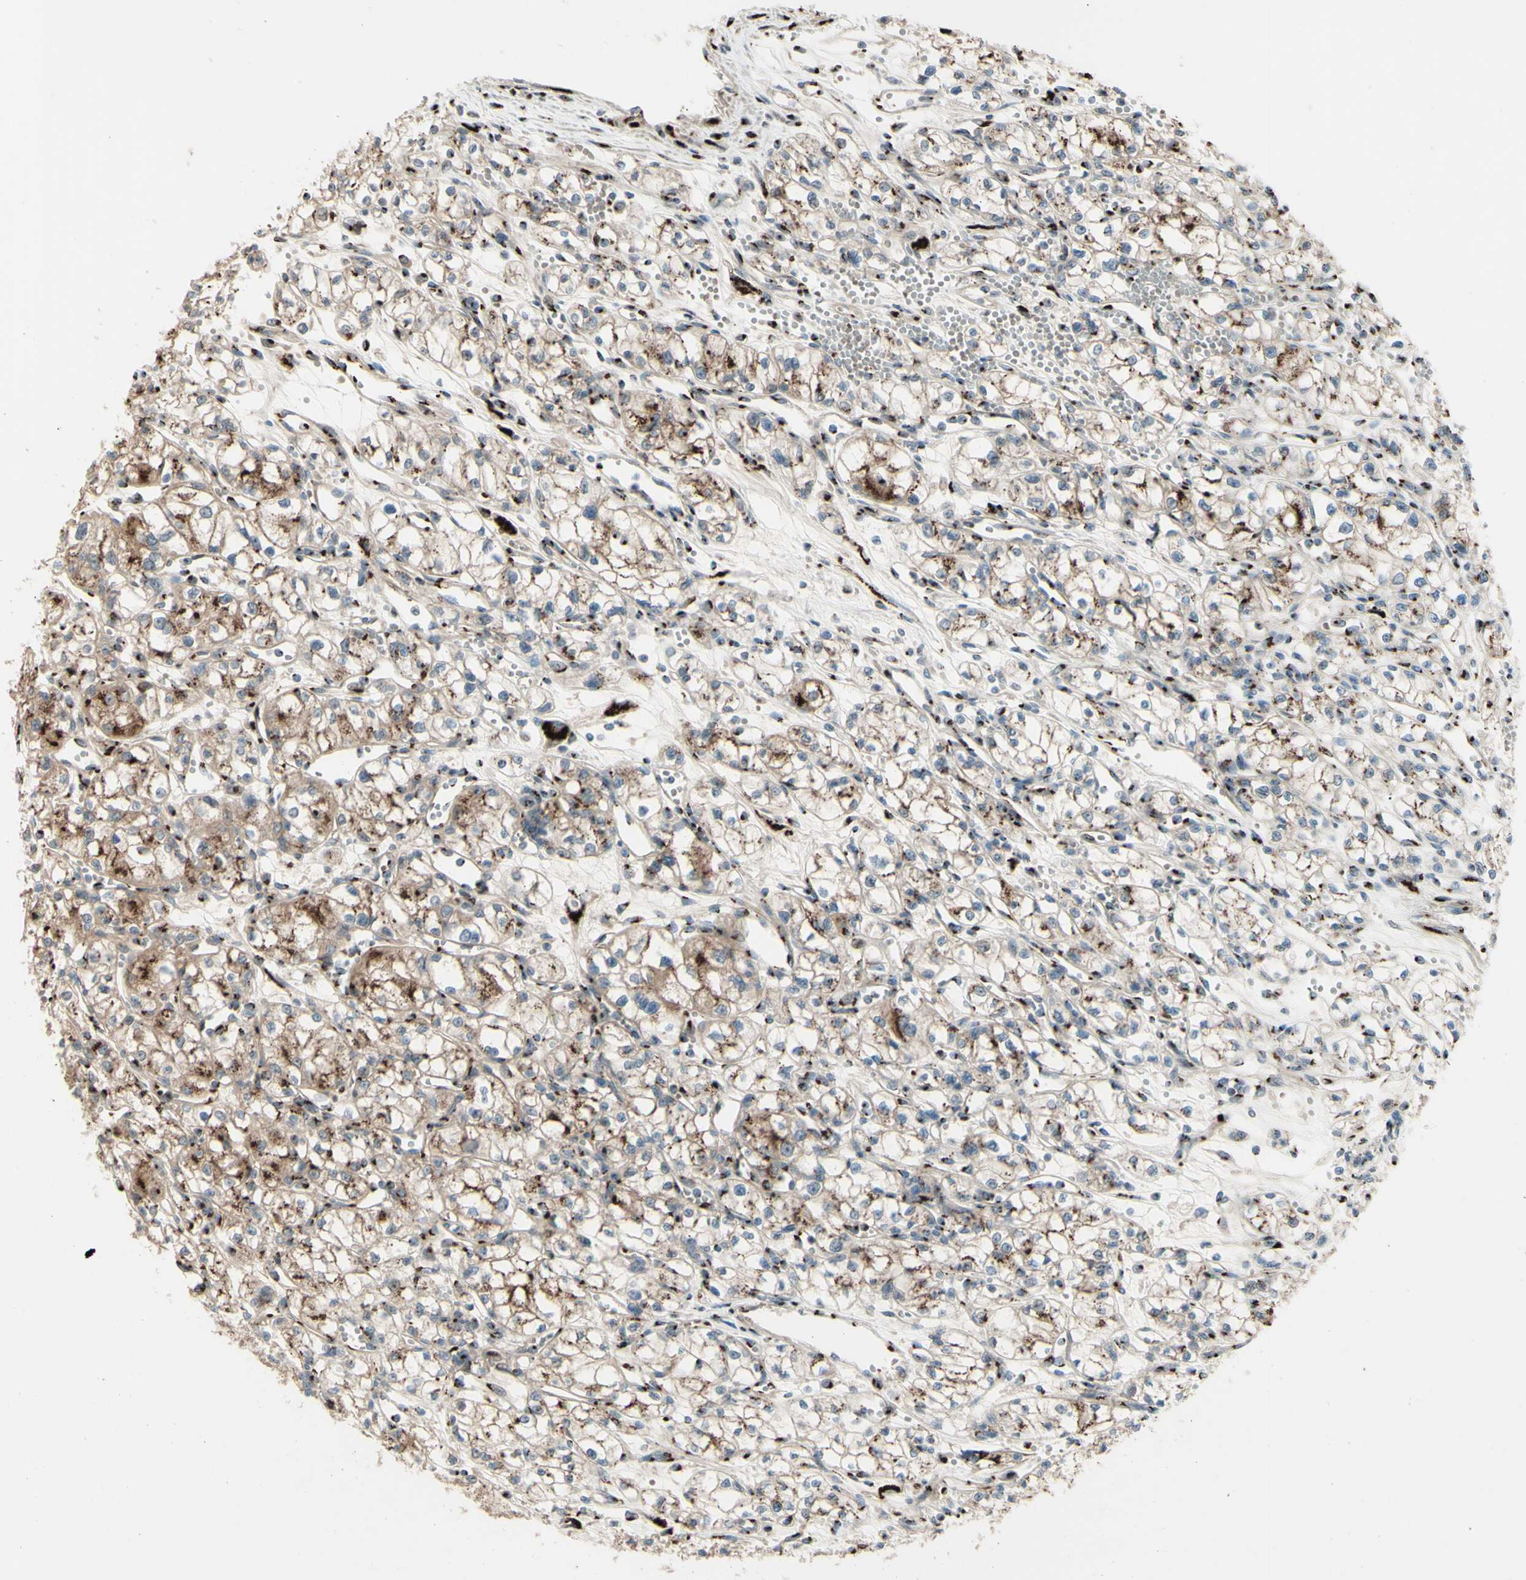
{"staining": {"intensity": "moderate", "quantity": ">75%", "location": "cytoplasmic/membranous"}, "tissue": "renal cancer", "cell_type": "Tumor cells", "image_type": "cancer", "snomed": [{"axis": "morphology", "description": "Normal tissue, NOS"}, {"axis": "morphology", "description": "Adenocarcinoma, NOS"}, {"axis": "topography", "description": "Kidney"}], "caption": "Human adenocarcinoma (renal) stained for a protein (brown) reveals moderate cytoplasmic/membranous positive positivity in approximately >75% of tumor cells.", "gene": "BPNT2", "patient": {"sex": "male", "age": 59}}